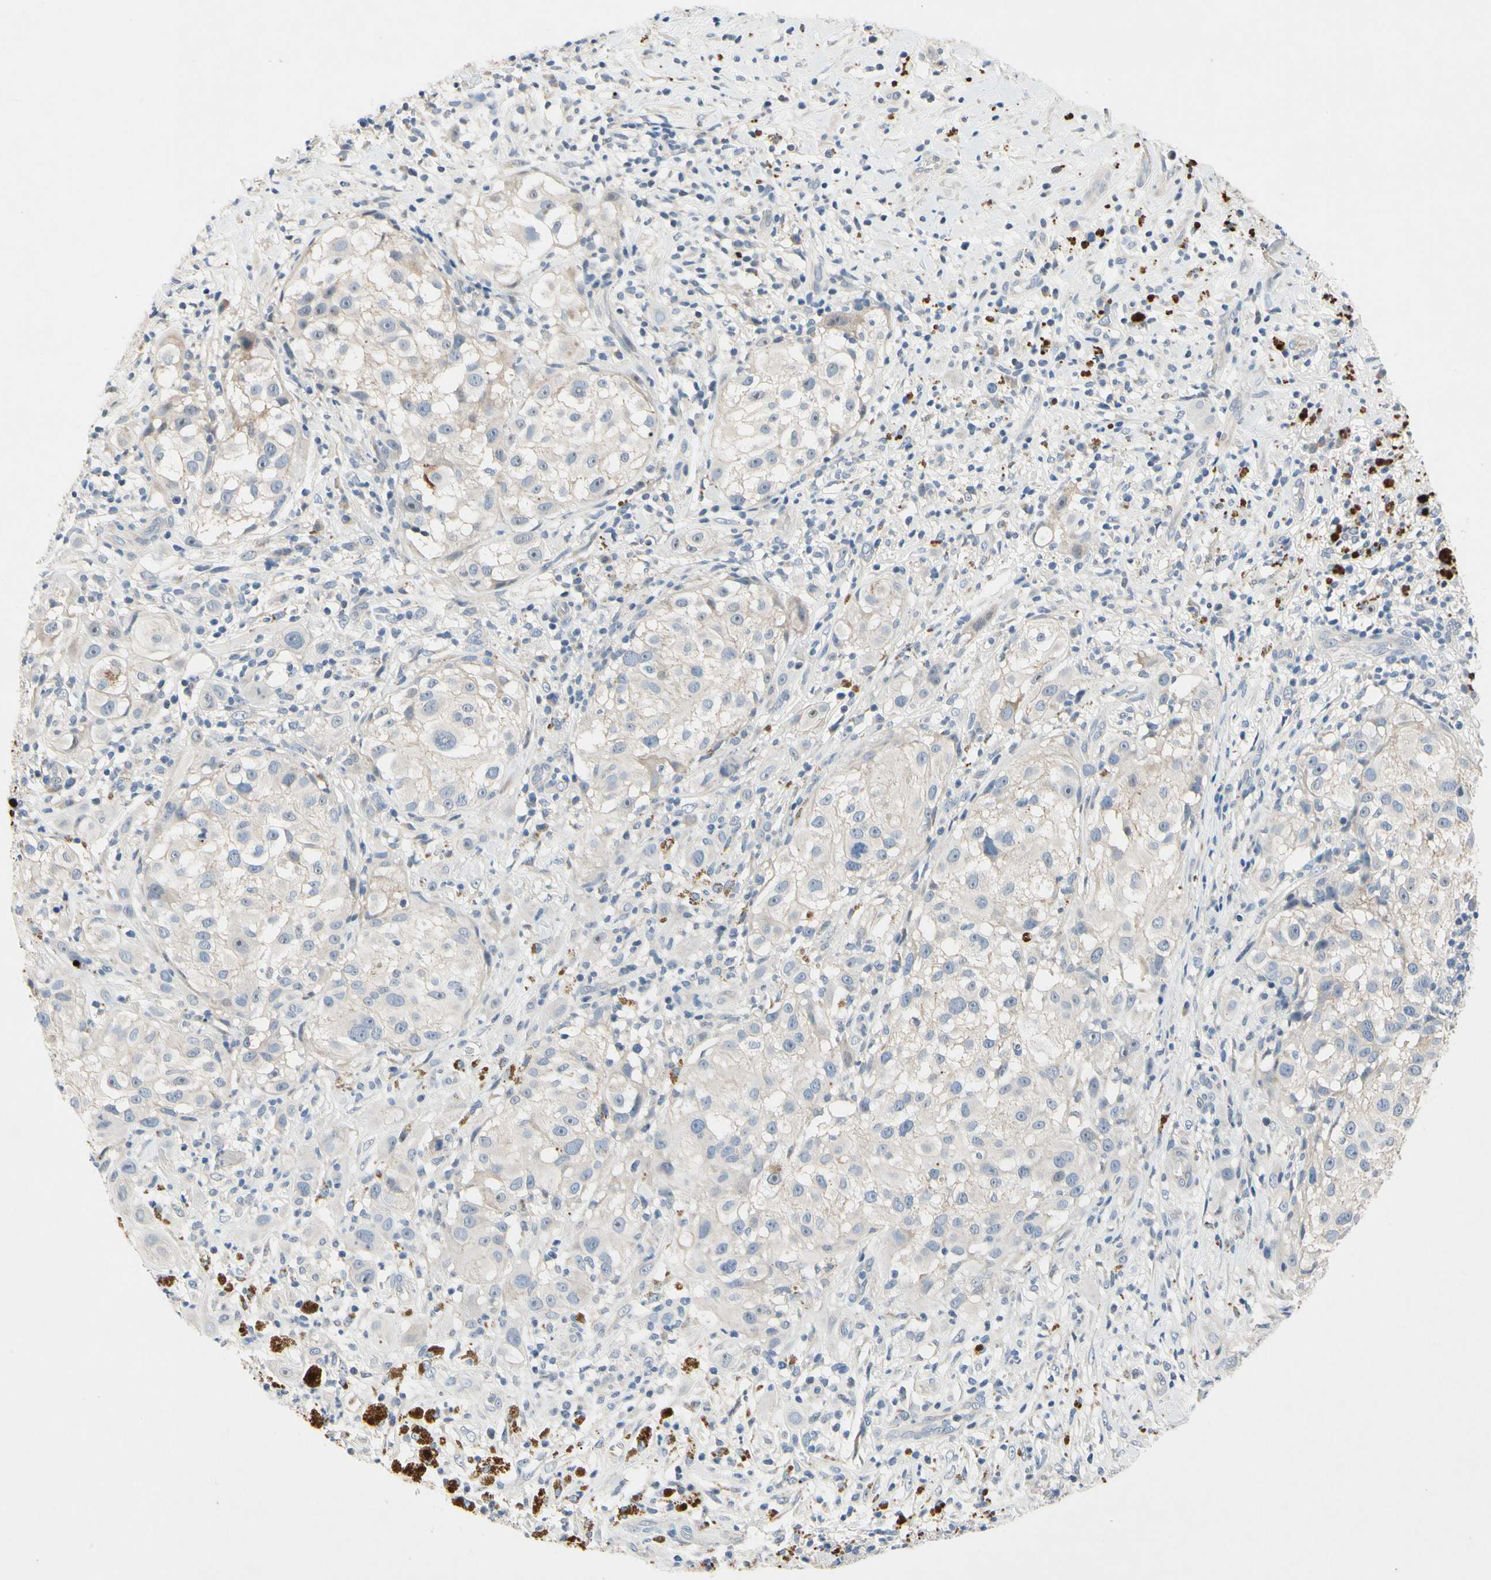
{"staining": {"intensity": "negative", "quantity": "none", "location": "none"}, "tissue": "melanoma", "cell_type": "Tumor cells", "image_type": "cancer", "snomed": [{"axis": "morphology", "description": "Necrosis, NOS"}, {"axis": "morphology", "description": "Malignant melanoma, NOS"}, {"axis": "topography", "description": "Skin"}], "caption": "High power microscopy micrograph of an IHC image of malignant melanoma, revealing no significant expression in tumor cells.", "gene": "GAS6", "patient": {"sex": "female", "age": 87}}